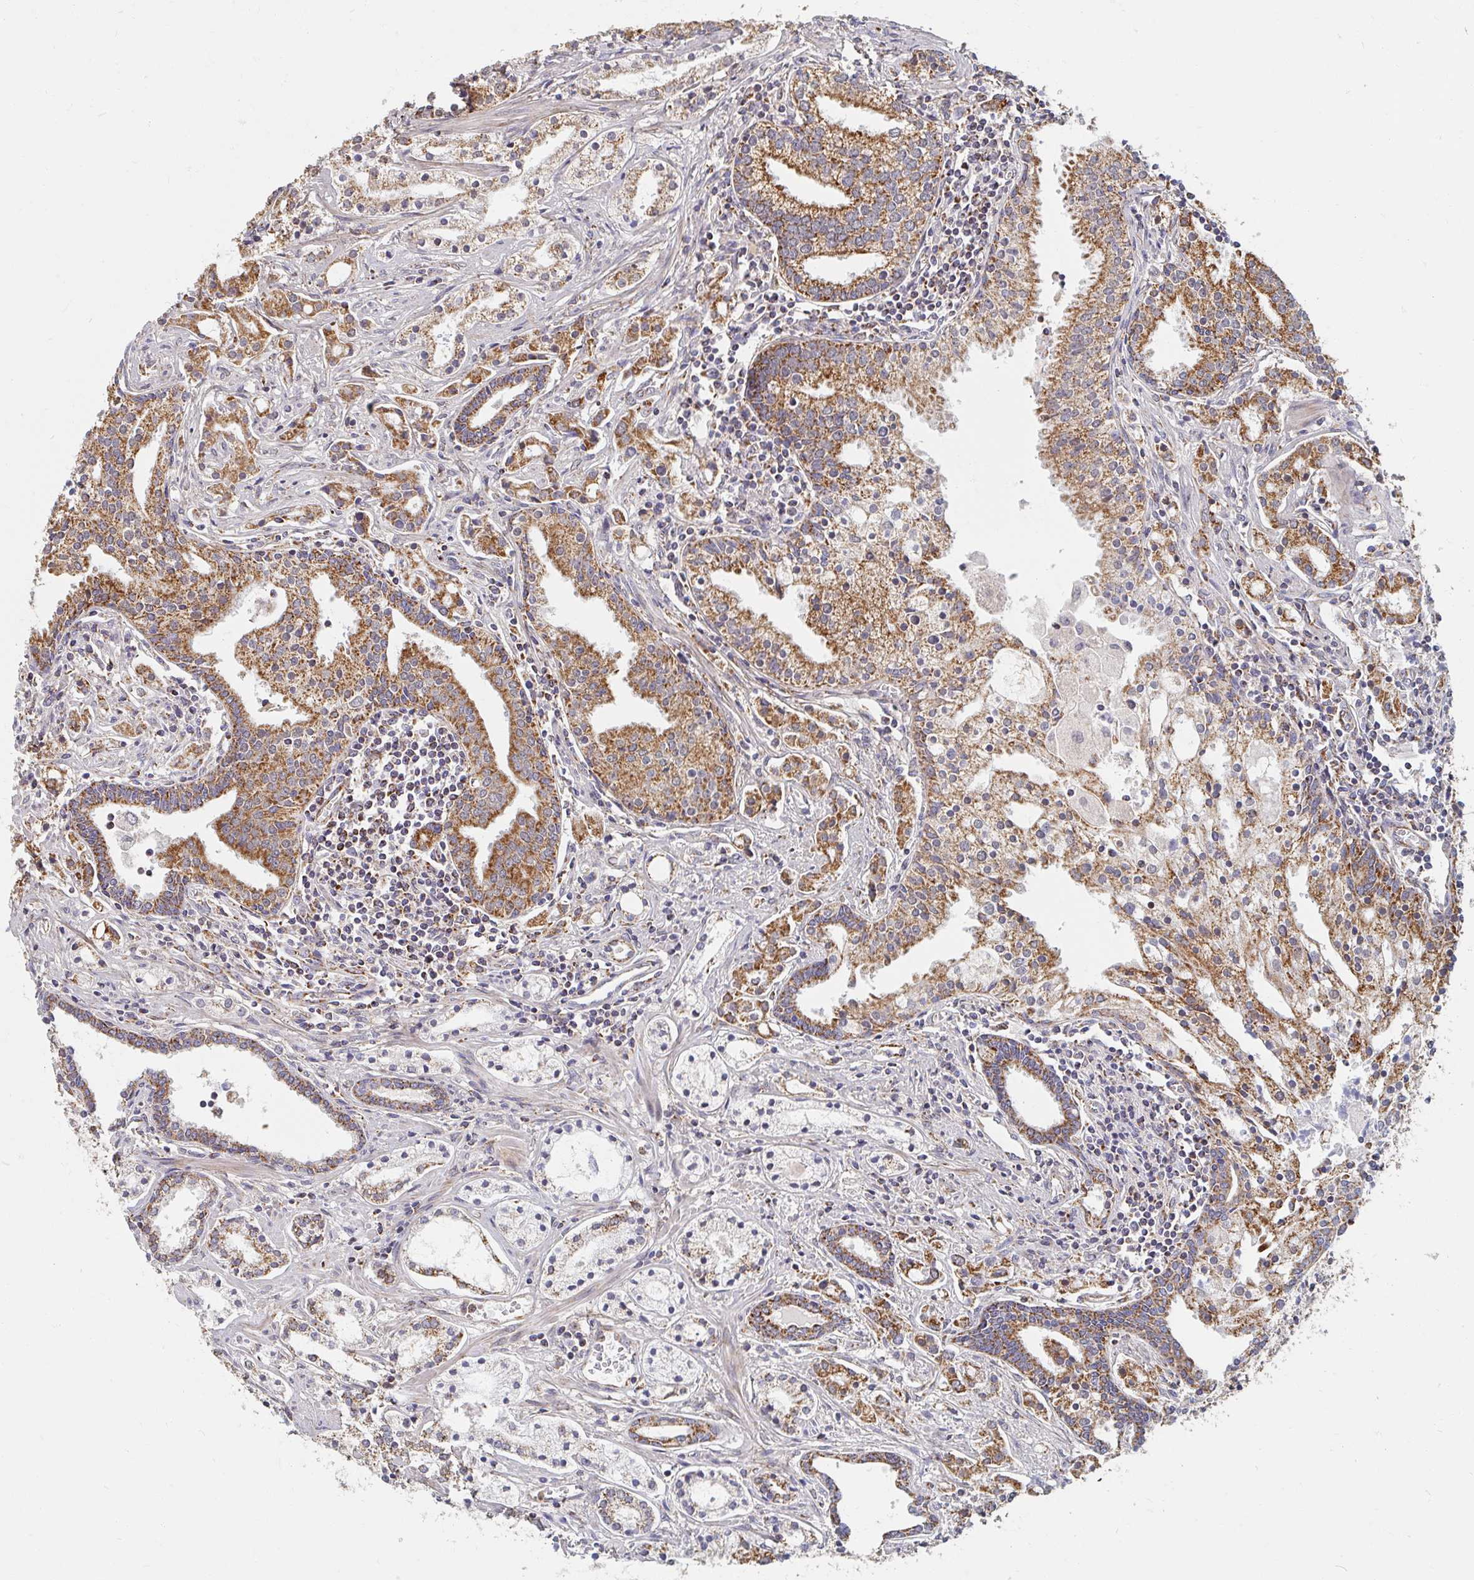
{"staining": {"intensity": "moderate", "quantity": ">75%", "location": "cytoplasmic/membranous"}, "tissue": "prostate cancer", "cell_type": "Tumor cells", "image_type": "cancer", "snomed": [{"axis": "morphology", "description": "Adenocarcinoma, Medium grade"}, {"axis": "topography", "description": "Prostate"}], "caption": "The image displays staining of prostate cancer, revealing moderate cytoplasmic/membranous protein positivity (brown color) within tumor cells. (IHC, brightfield microscopy, high magnification).", "gene": "MAVS", "patient": {"sex": "male", "age": 57}}